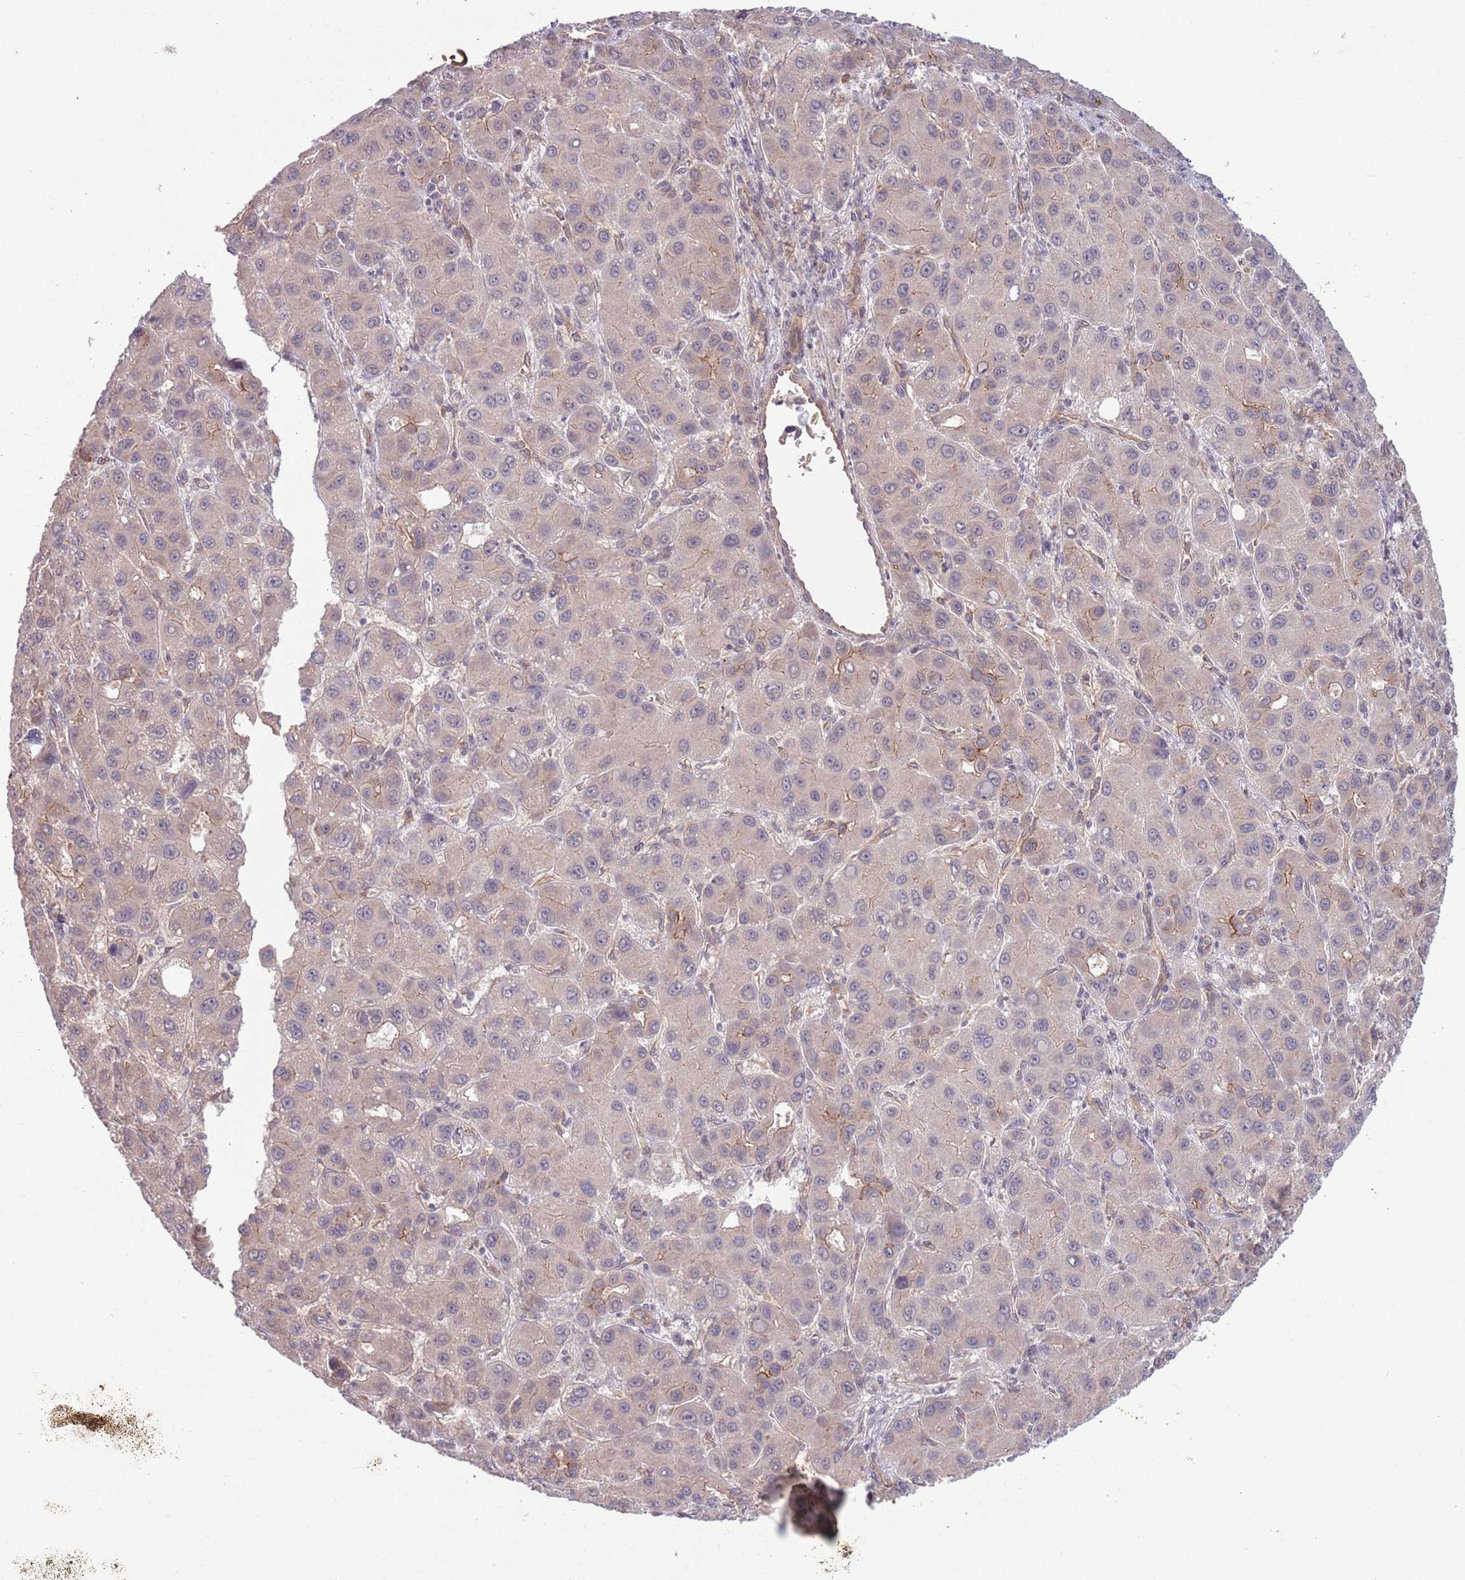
{"staining": {"intensity": "weak", "quantity": "<25%", "location": "cytoplasmic/membranous"}, "tissue": "liver cancer", "cell_type": "Tumor cells", "image_type": "cancer", "snomed": [{"axis": "morphology", "description": "Carcinoma, Hepatocellular, NOS"}, {"axis": "topography", "description": "Liver"}], "caption": "Immunohistochemistry of human liver cancer (hepatocellular carcinoma) displays no expression in tumor cells. (DAB (3,3'-diaminobenzidine) IHC visualized using brightfield microscopy, high magnification).", "gene": "SAV1", "patient": {"sex": "male", "age": 55}}